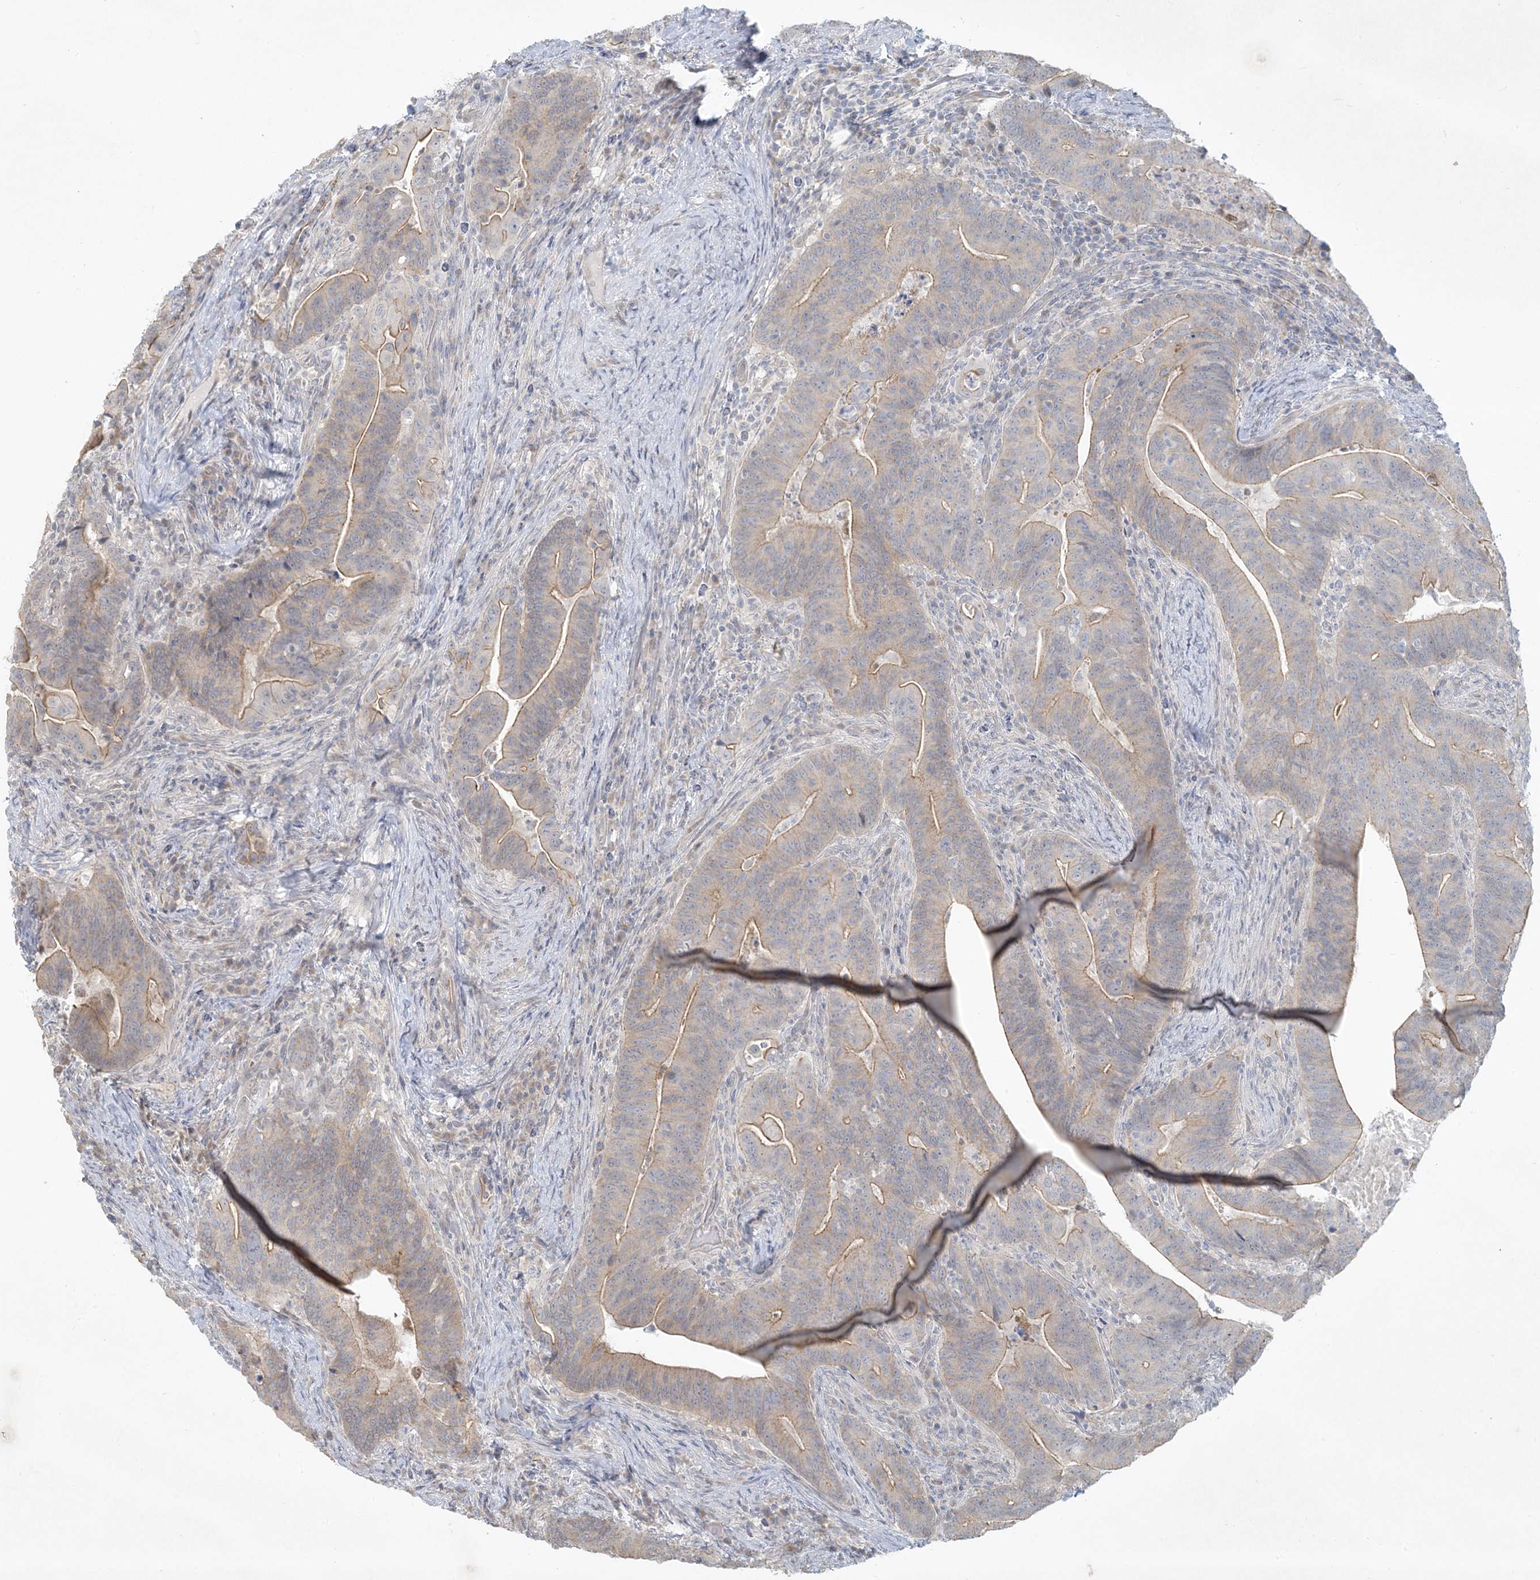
{"staining": {"intensity": "moderate", "quantity": "25%-75%", "location": "cytoplasmic/membranous"}, "tissue": "colorectal cancer", "cell_type": "Tumor cells", "image_type": "cancer", "snomed": [{"axis": "morphology", "description": "Adenocarcinoma, NOS"}, {"axis": "topography", "description": "Colon"}], "caption": "Protein expression analysis of human colorectal cancer (adenocarcinoma) reveals moderate cytoplasmic/membranous staining in approximately 25%-75% of tumor cells. Nuclei are stained in blue.", "gene": "BCORL1", "patient": {"sex": "female", "age": 66}}